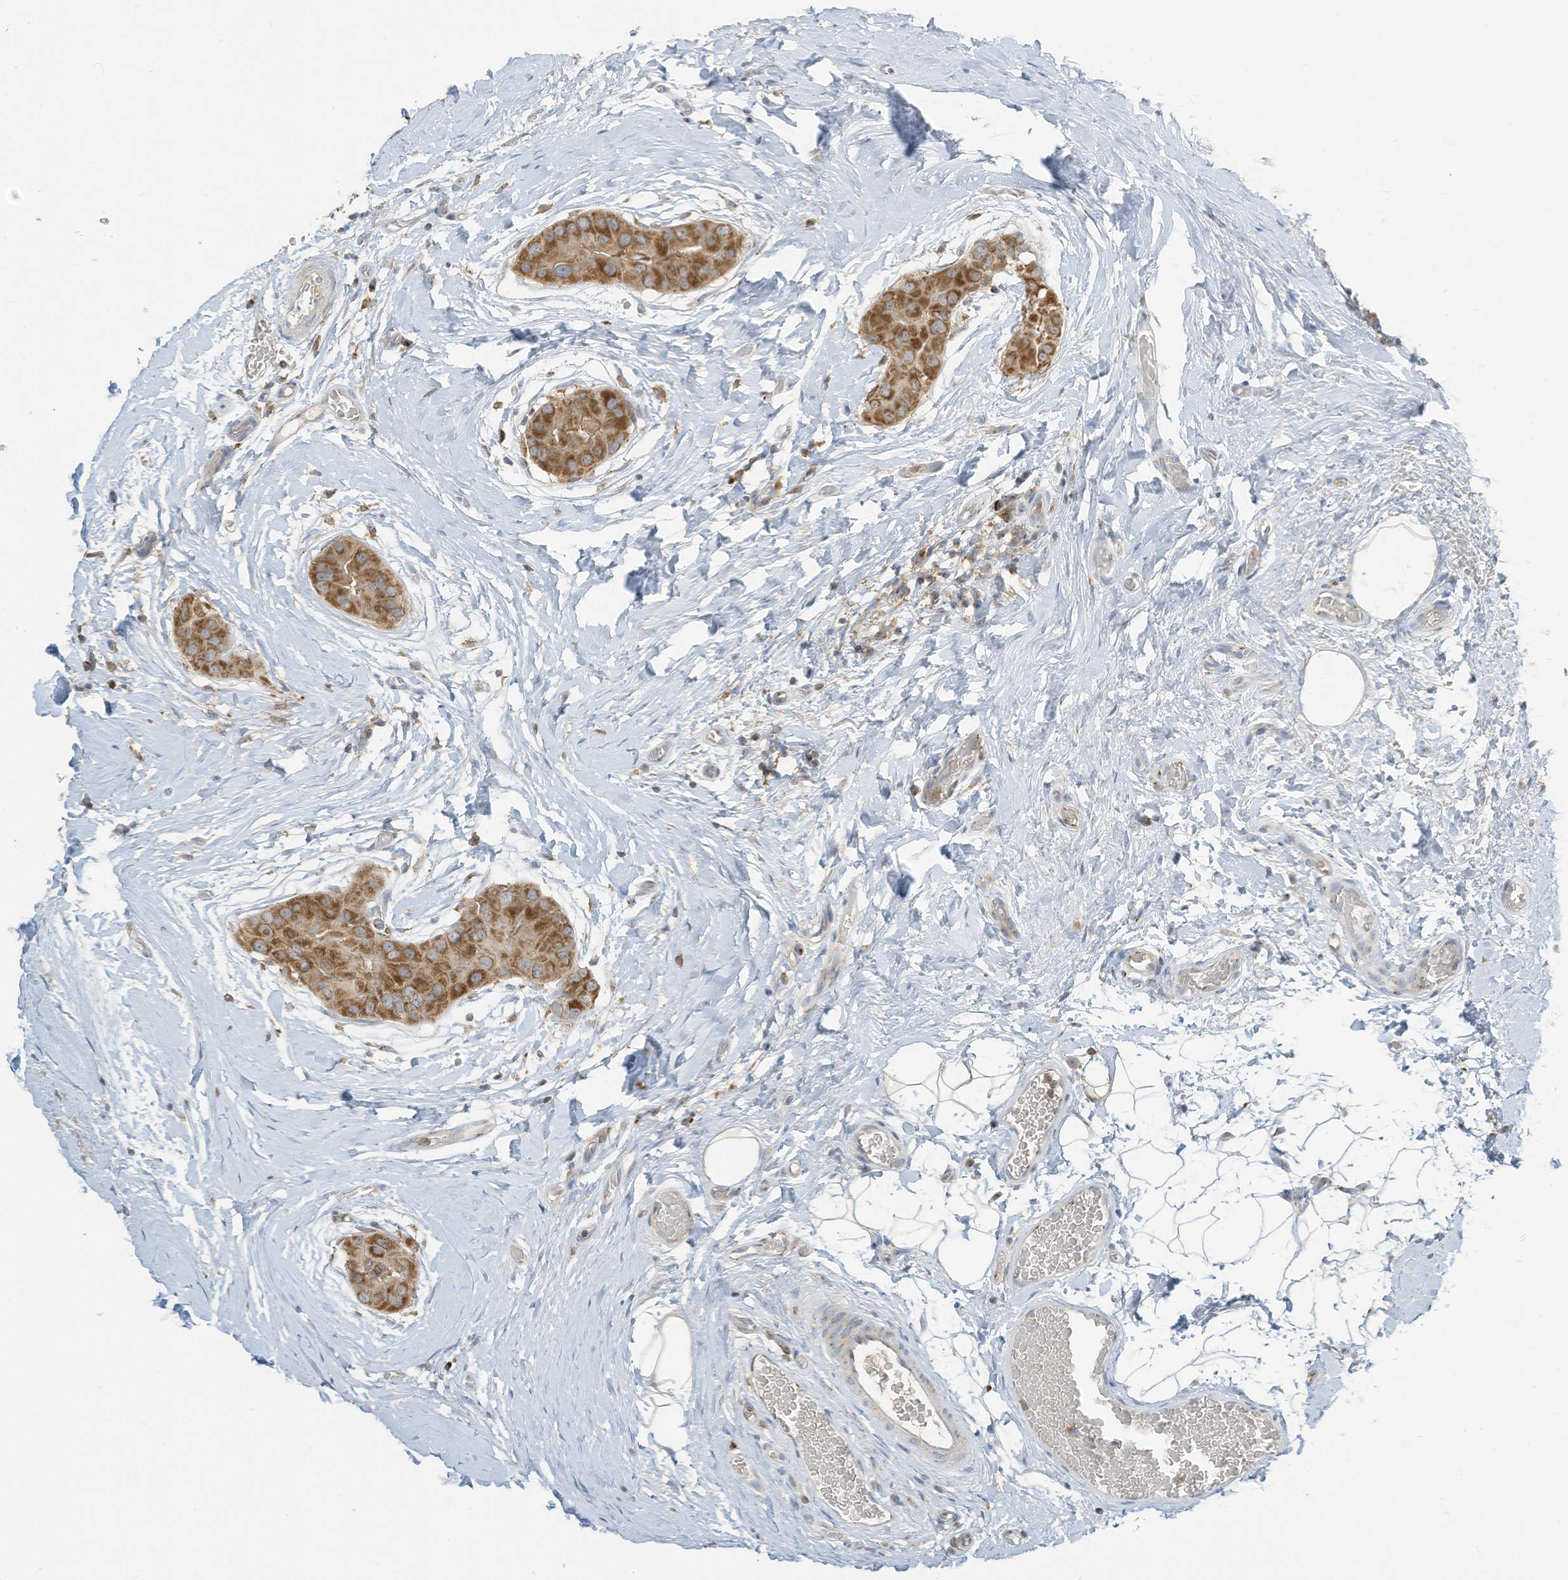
{"staining": {"intensity": "moderate", "quantity": ">75%", "location": "cytoplasmic/membranous"}, "tissue": "thyroid cancer", "cell_type": "Tumor cells", "image_type": "cancer", "snomed": [{"axis": "morphology", "description": "Papillary adenocarcinoma, NOS"}, {"axis": "topography", "description": "Thyroid gland"}], "caption": "Protein expression analysis of human thyroid cancer reveals moderate cytoplasmic/membranous expression in approximately >75% of tumor cells.", "gene": "PARVG", "patient": {"sex": "male", "age": 33}}